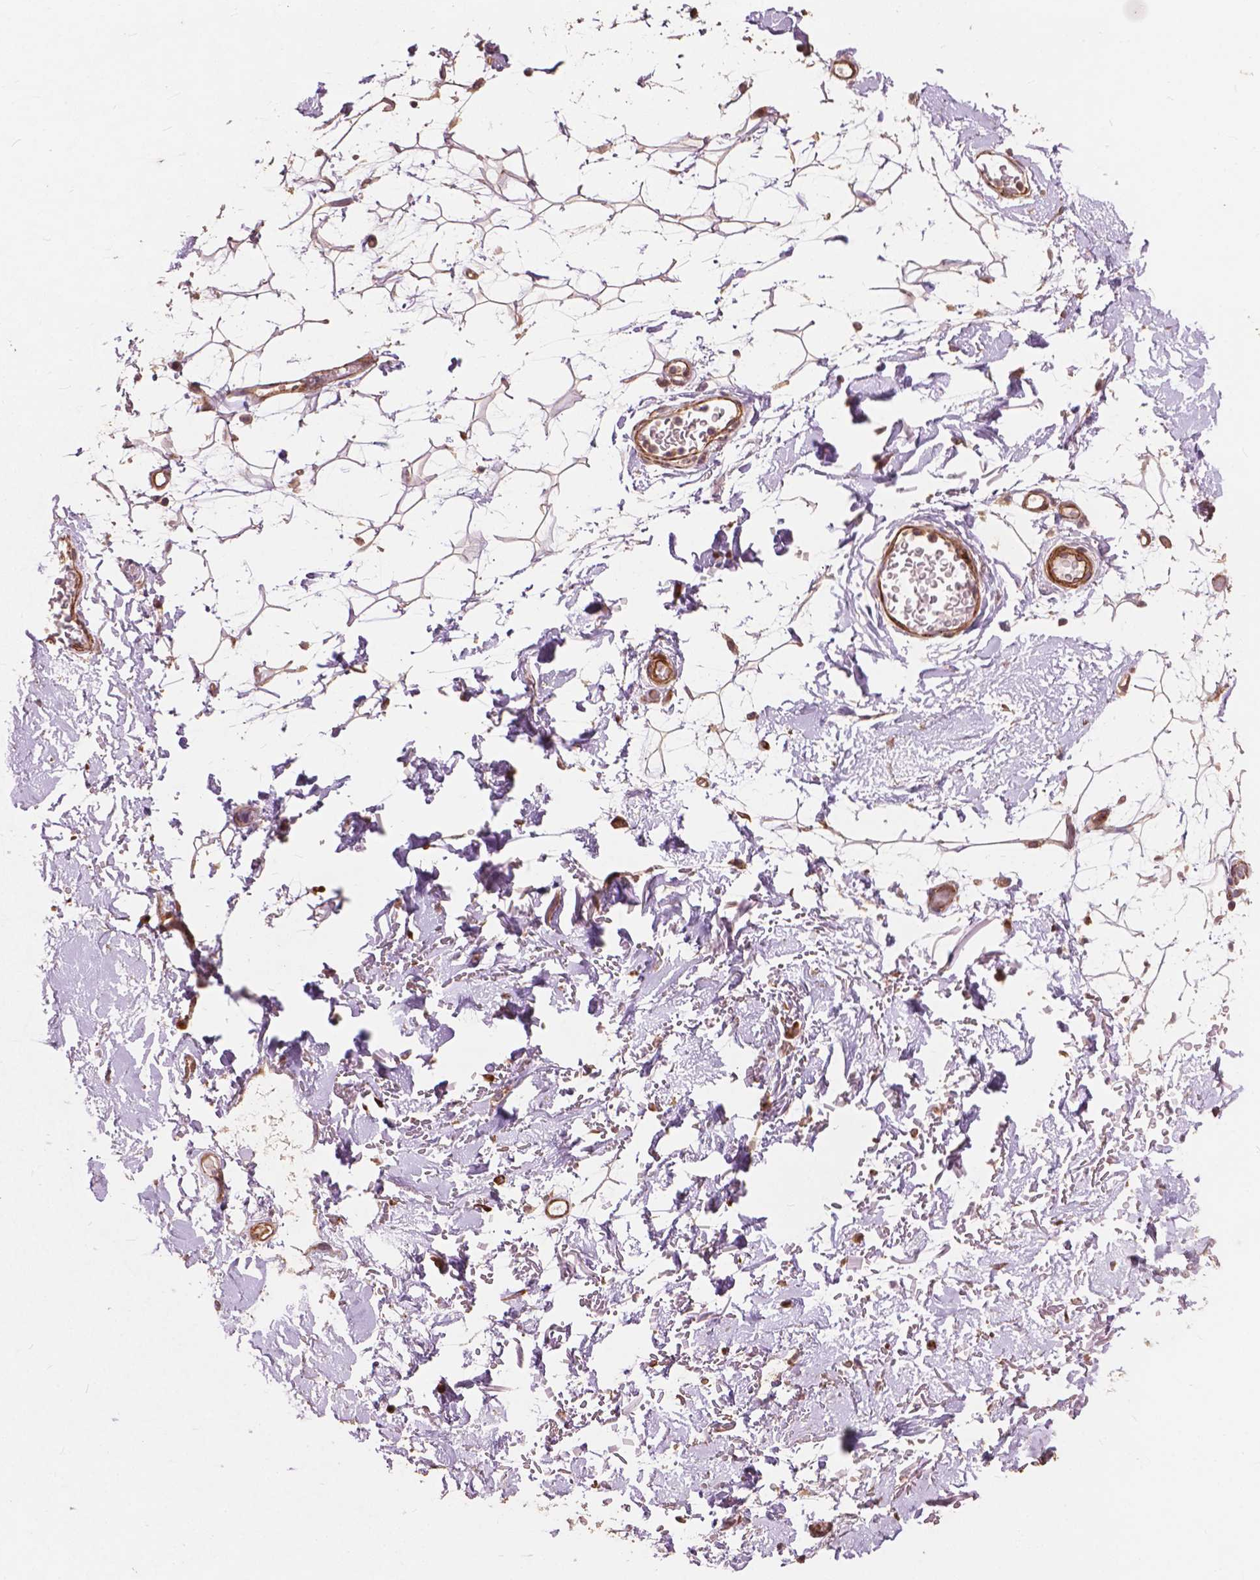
{"staining": {"intensity": "moderate", "quantity": "<25%", "location": "nuclear"}, "tissue": "adipose tissue", "cell_type": "Adipocytes", "image_type": "normal", "snomed": [{"axis": "morphology", "description": "Normal tissue, NOS"}, {"axis": "topography", "description": "Anal"}, {"axis": "topography", "description": "Peripheral nerve tissue"}], "caption": "High-power microscopy captured an immunohistochemistry micrograph of normal adipose tissue, revealing moderate nuclear expression in approximately <25% of adipocytes.", "gene": "FNIP1", "patient": {"sex": "male", "age": 78}}